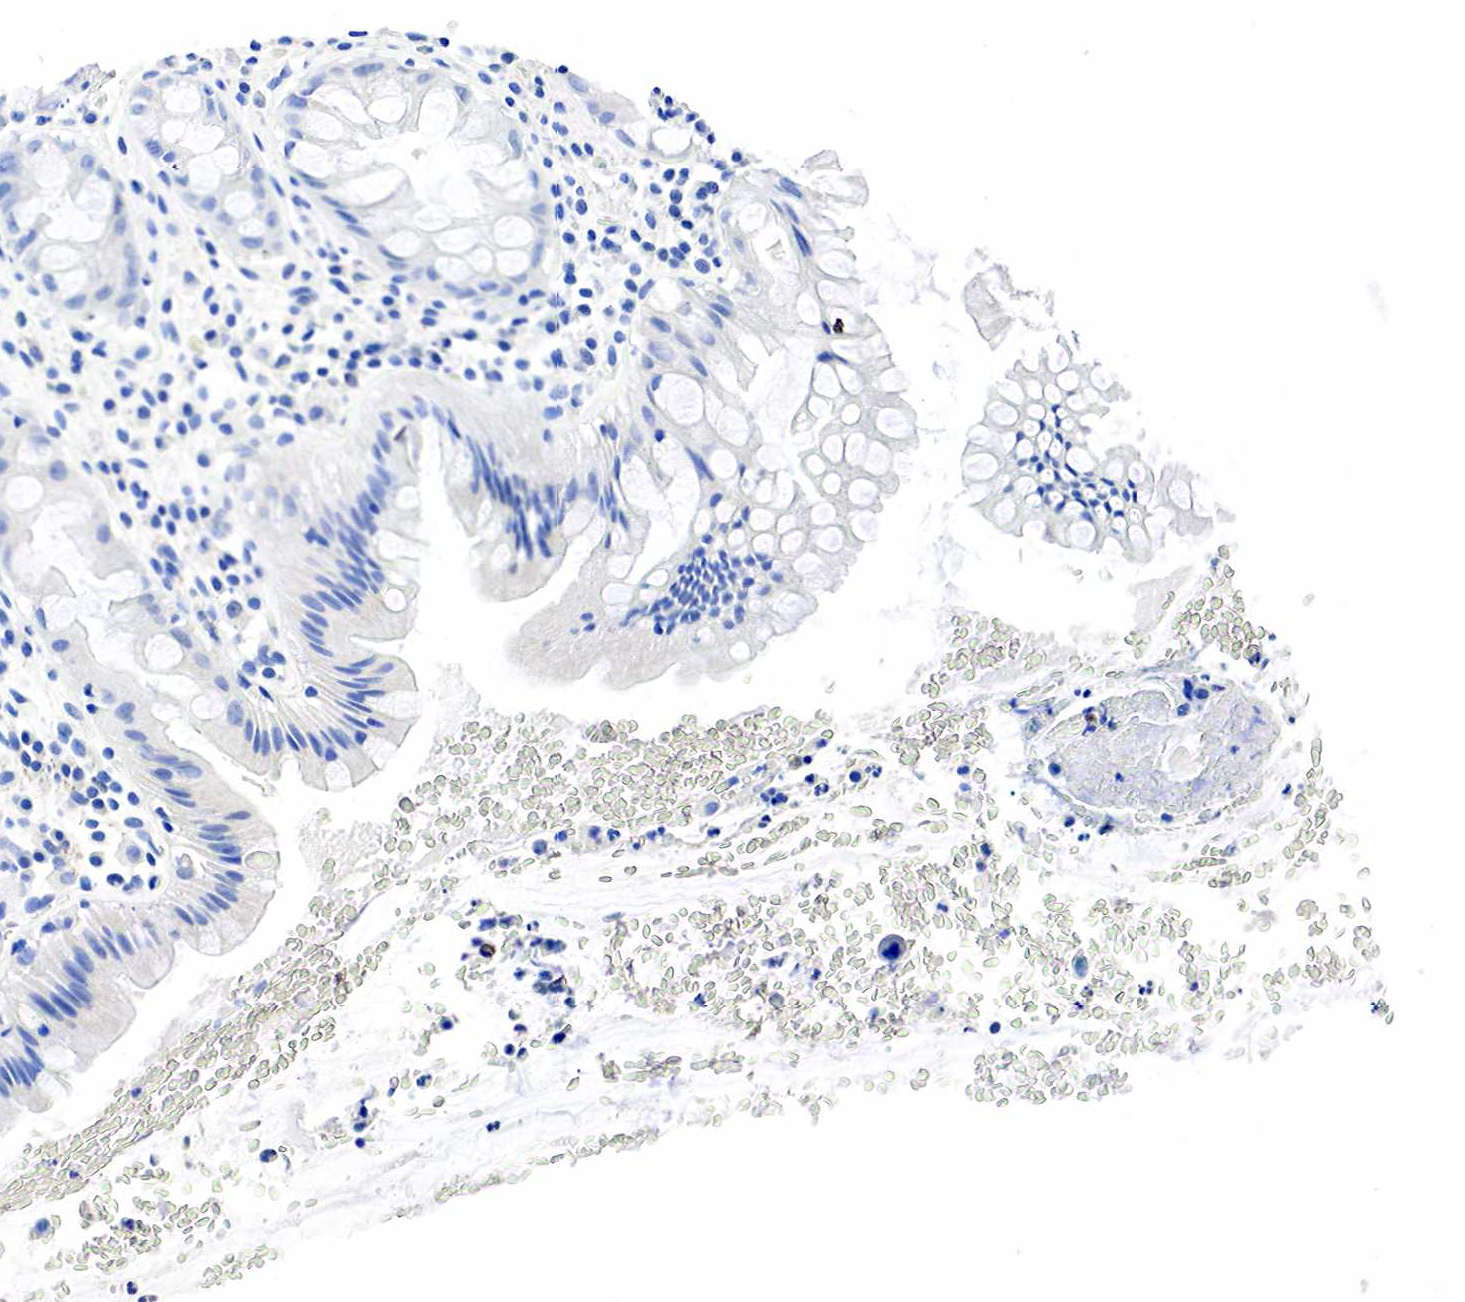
{"staining": {"intensity": "negative", "quantity": "none", "location": "none"}, "tissue": "rectum", "cell_type": "Glandular cells", "image_type": "normal", "snomed": [{"axis": "morphology", "description": "Normal tissue, NOS"}, {"axis": "topography", "description": "Rectum"}], "caption": "DAB (3,3'-diaminobenzidine) immunohistochemical staining of normal rectum displays no significant positivity in glandular cells.", "gene": "SST", "patient": {"sex": "male", "age": 65}}